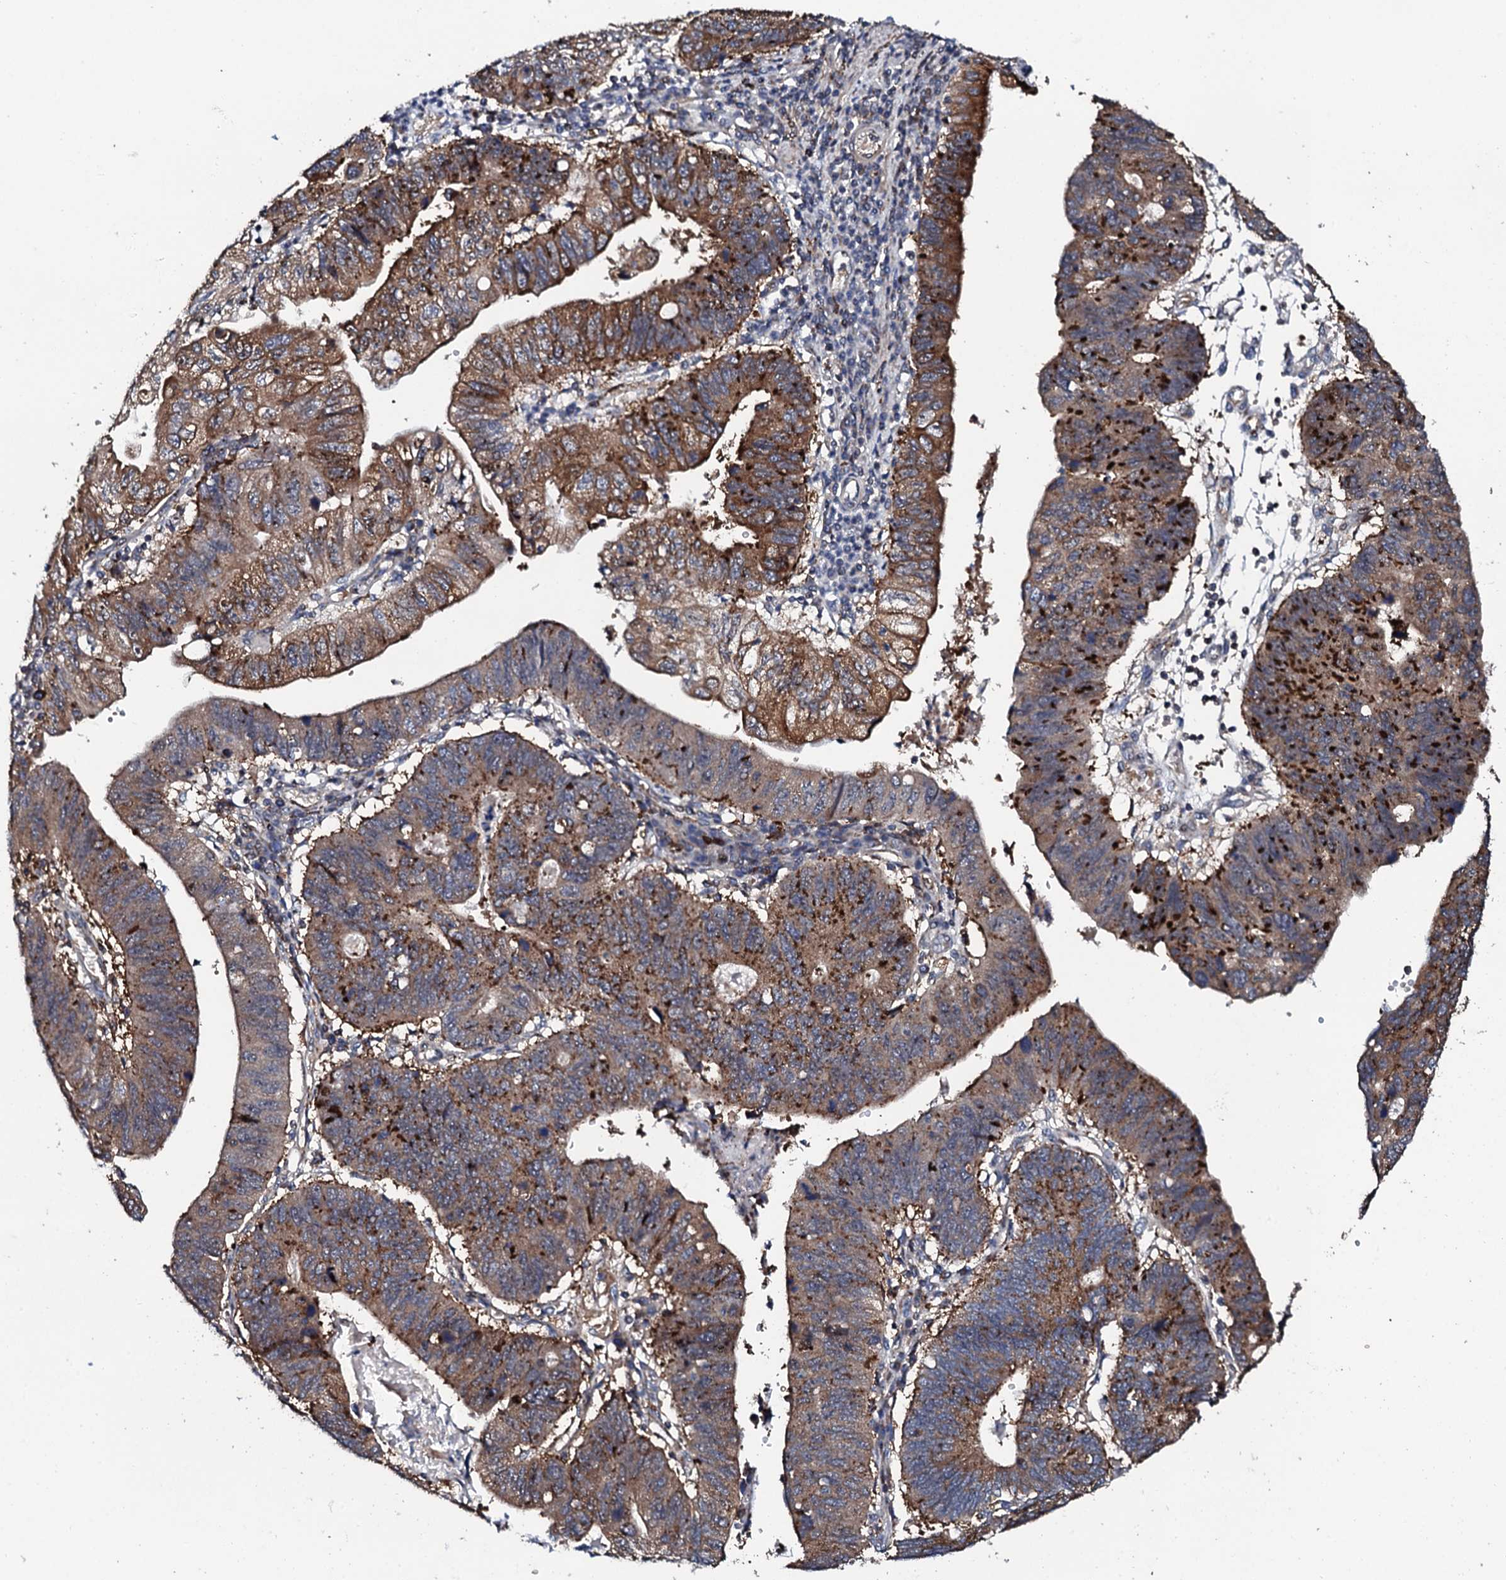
{"staining": {"intensity": "strong", "quantity": ">75%", "location": "cytoplasmic/membranous"}, "tissue": "stomach cancer", "cell_type": "Tumor cells", "image_type": "cancer", "snomed": [{"axis": "morphology", "description": "Adenocarcinoma, NOS"}, {"axis": "topography", "description": "Stomach"}], "caption": "Immunohistochemical staining of stomach adenocarcinoma reveals high levels of strong cytoplasmic/membranous protein positivity in about >75% of tumor cells.", "gene": "GTPBP4", "patient": {"sex": "male", "age": 59}}